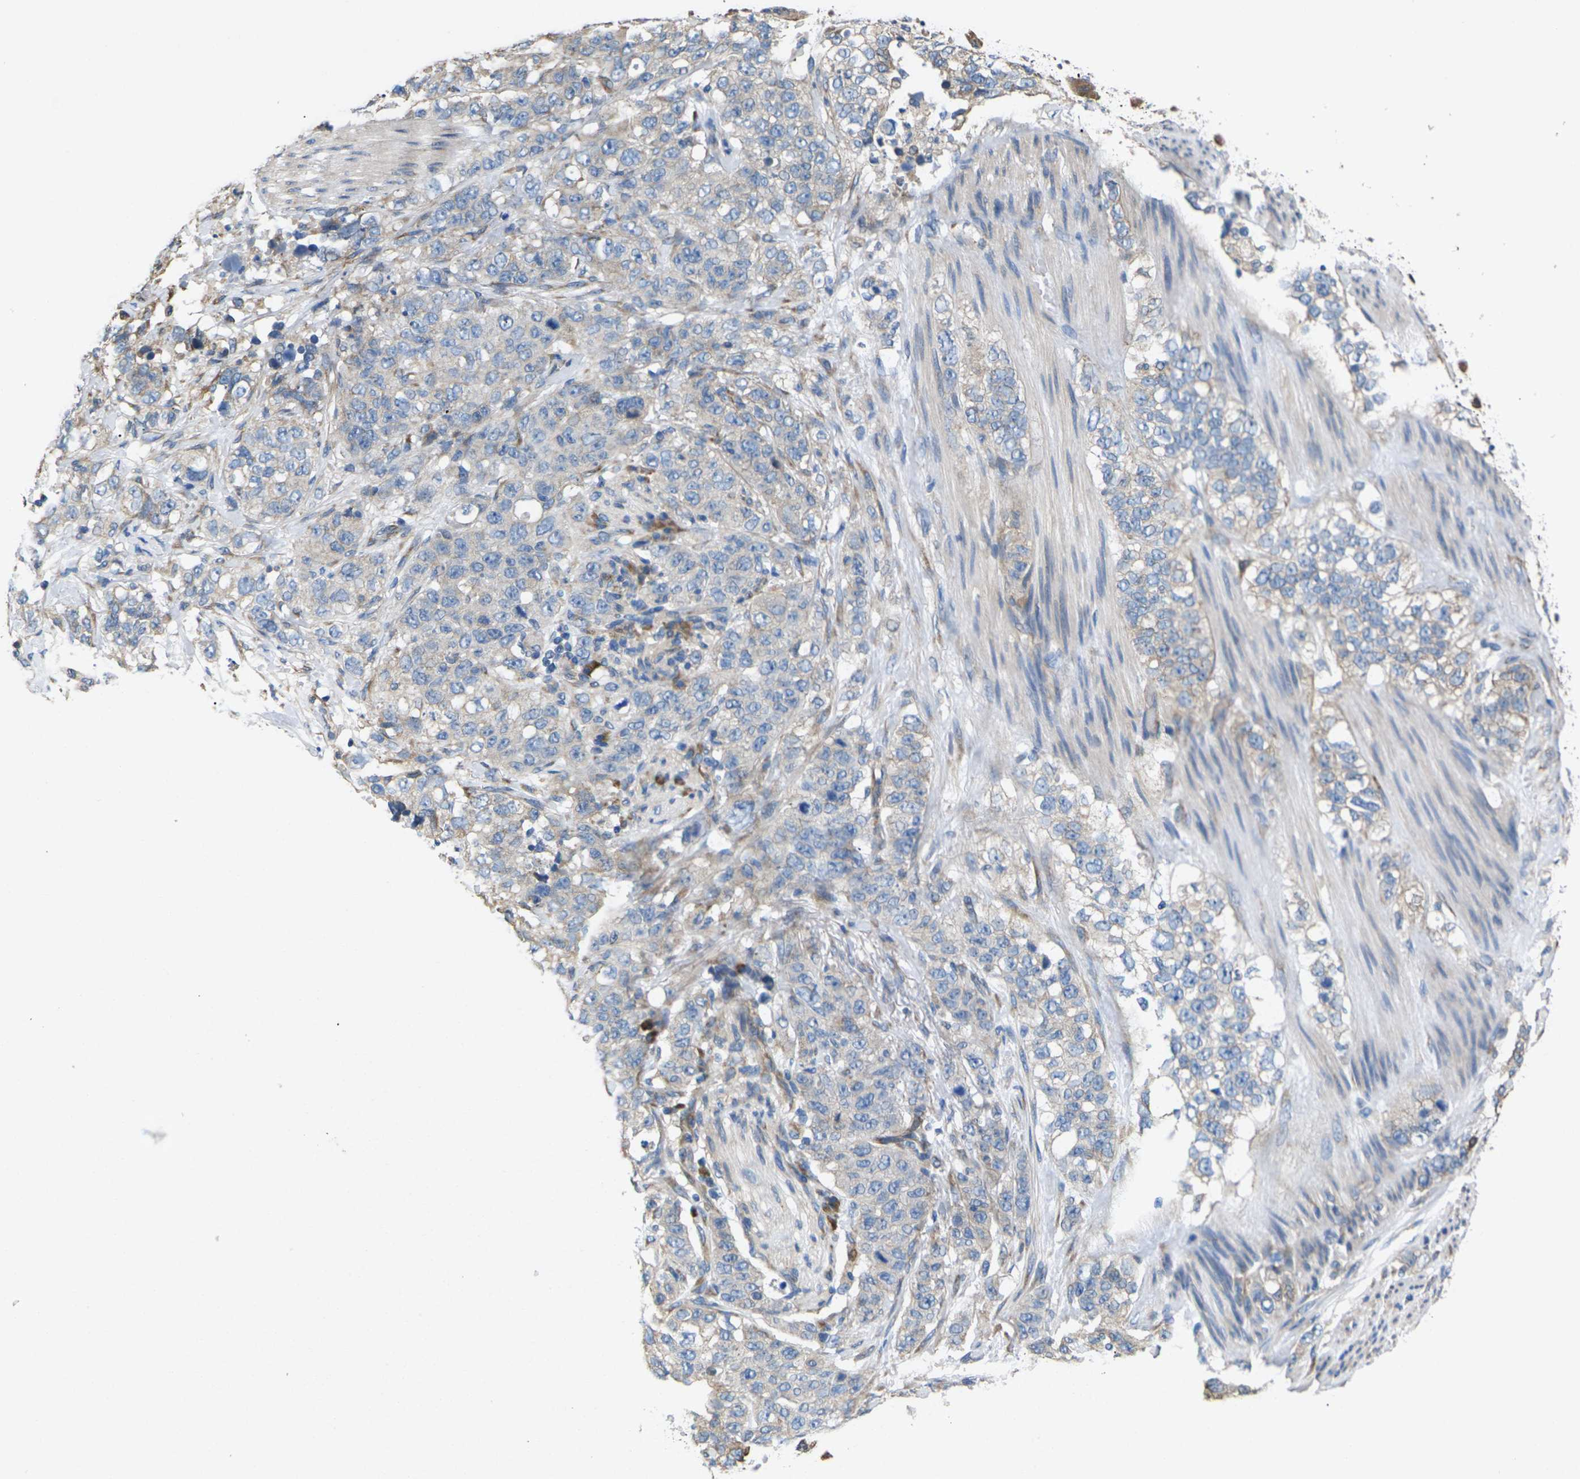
{"staining": {"intensity": "moderate", "quantity": "<25%", "location": "cytoplasmic/membranous"}, "tissue": "stomach cancer", "cell_type": "Tumor cells", "image_type": "cancer", "snomed": [{"axis": "morphology", "description": "Adenocarcinoma, NOS"}, {"axis": "topography", "description": "Stomach"}], "caption": "IHC micrograph of stomach cancer stained for a protein (brown), which displays low levels of moderate cytoplasmic/membranous expression in about <25% of tumor cells.", "gene": "KLHDC8B", "patient": {"sex": "male", "age": 48}}